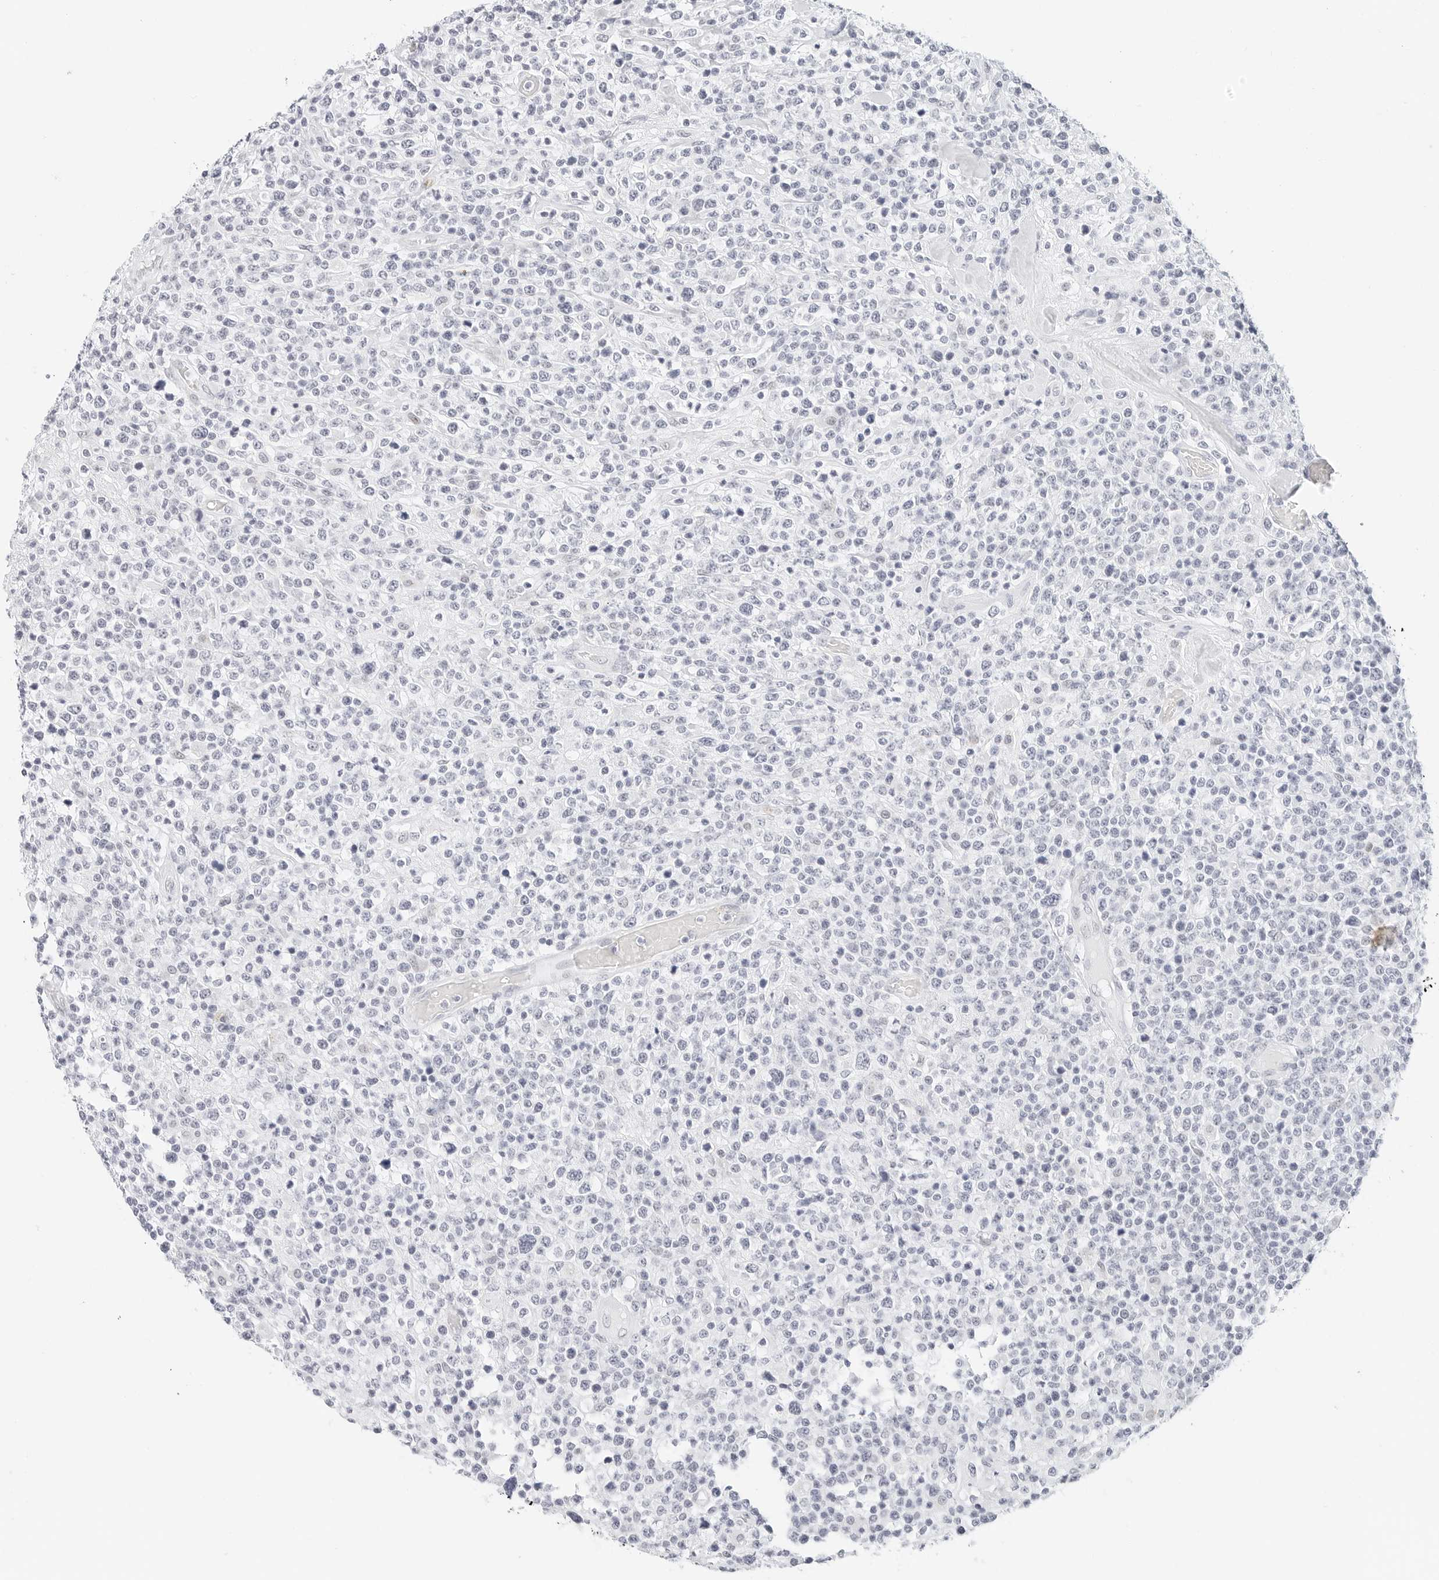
{"staining": {"intensity": "negative", "quantity": "none", "location": "none"}, "tissue": "lymphoma", "cell_type": "Tumor cells", "image_type": "cancer", "snomed": [{"axis": "morphology", "description": "Malignant lymphoma, non-Hodgkin's type, High grade"}, {"axis": "topography", "description": "Colon"}], "caption": "DAB immunohistochemical staining of human malignant lymphoma, non-Hodgkin's type (high-grade) shows no significant positivity in tumor cells.", "gene": "CD22", "patient": {"sex": "female", "age": 53}}